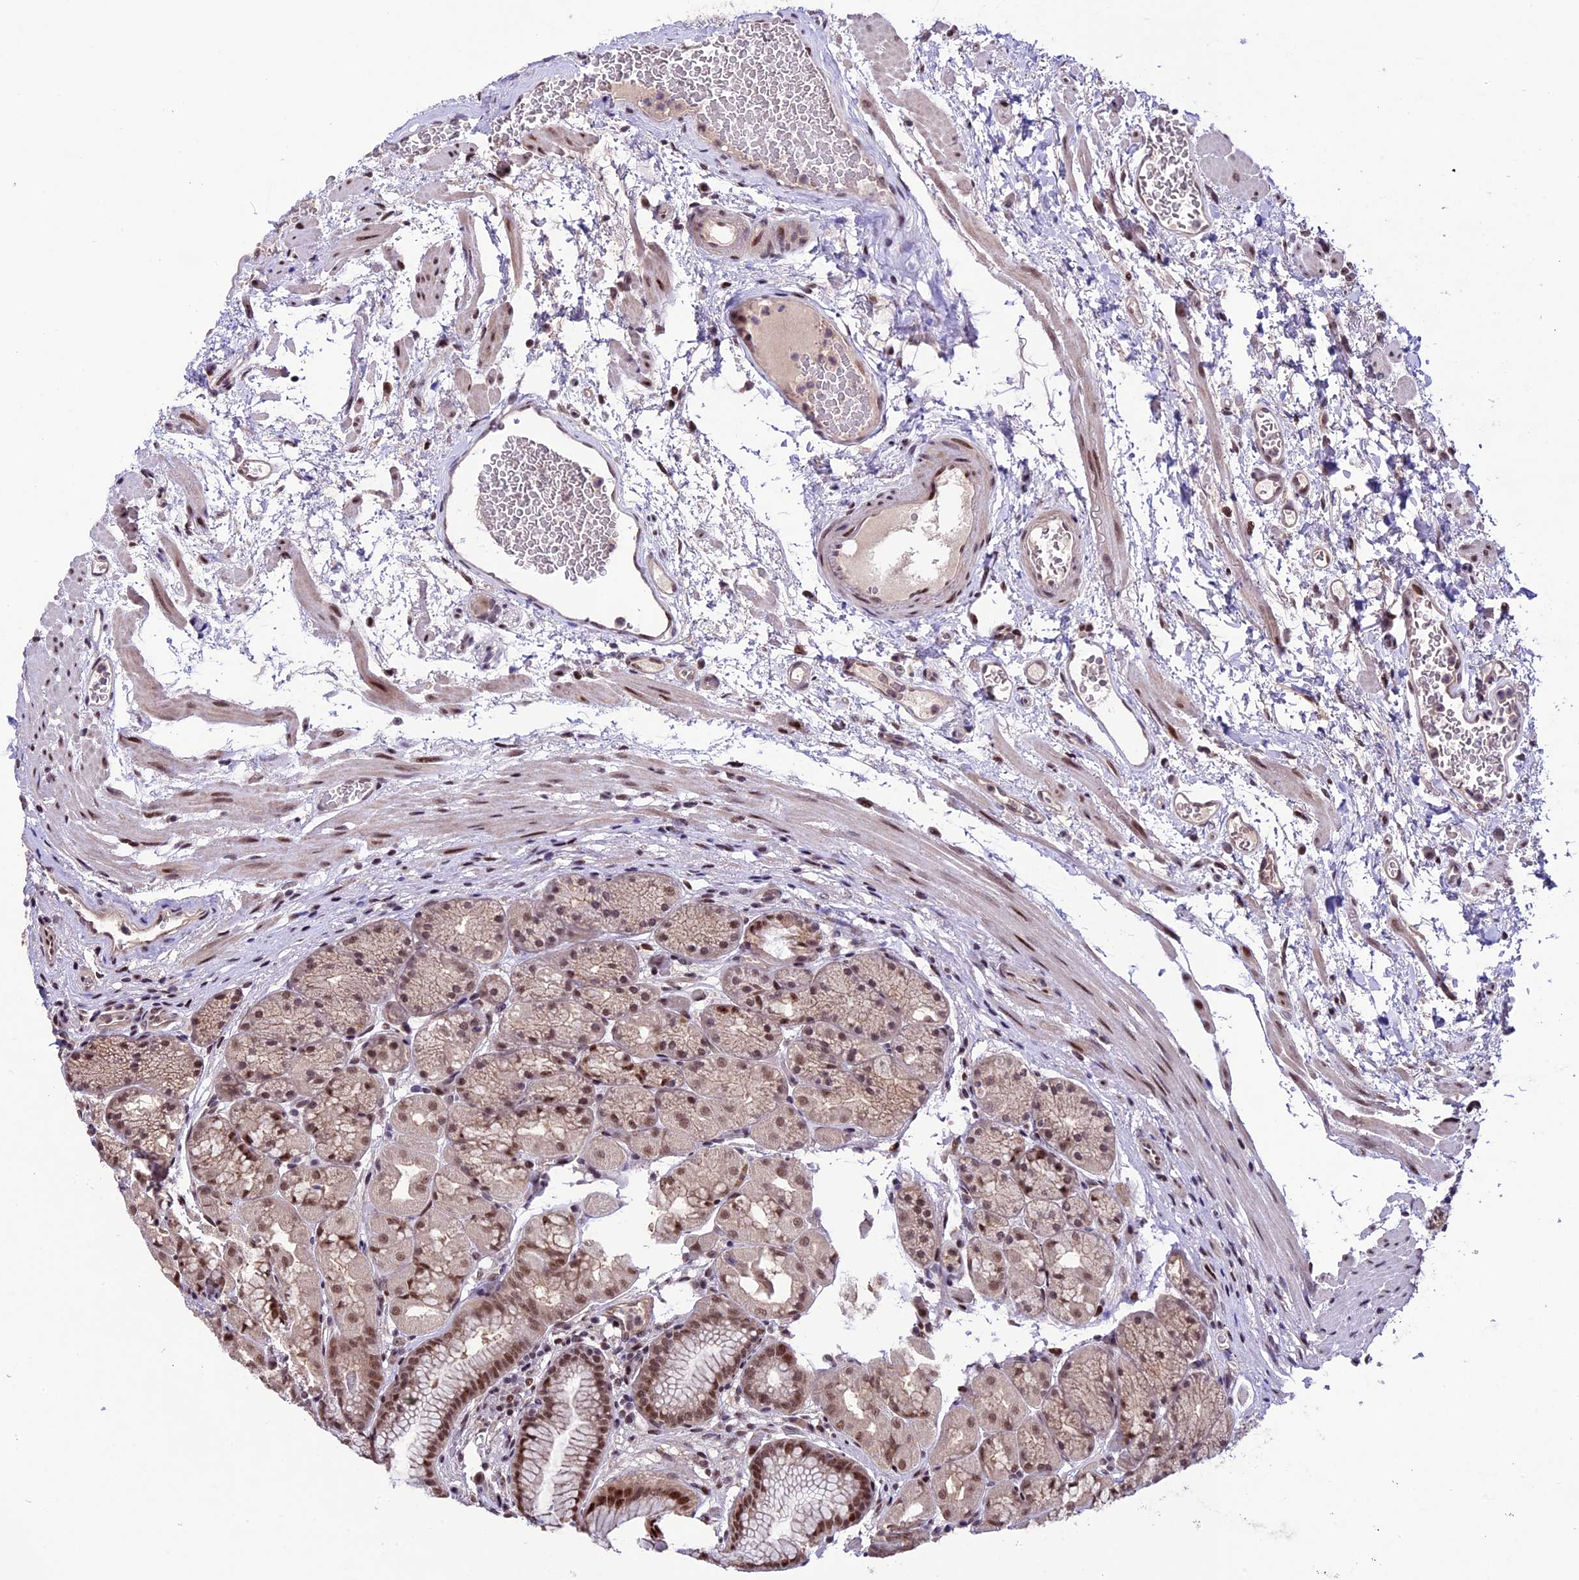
{"staining": {"intensity": "strong", "quantity": ">75%", "location": "nuclear"}, "tissue": "stomach", "cell_type": "Glandular cells", "image_type": "normal", "snomed": [{"axis": "morphology", "description": "Normal tissue, NOS"}, {"axis": "topography", "description": "Stomach"}], "caption": "Human stomach stained with a protein marker demonstrates strong staining in glandular cells.", "gene": "TCP11L2", "patient": {"sex": "male", "age": 63}}